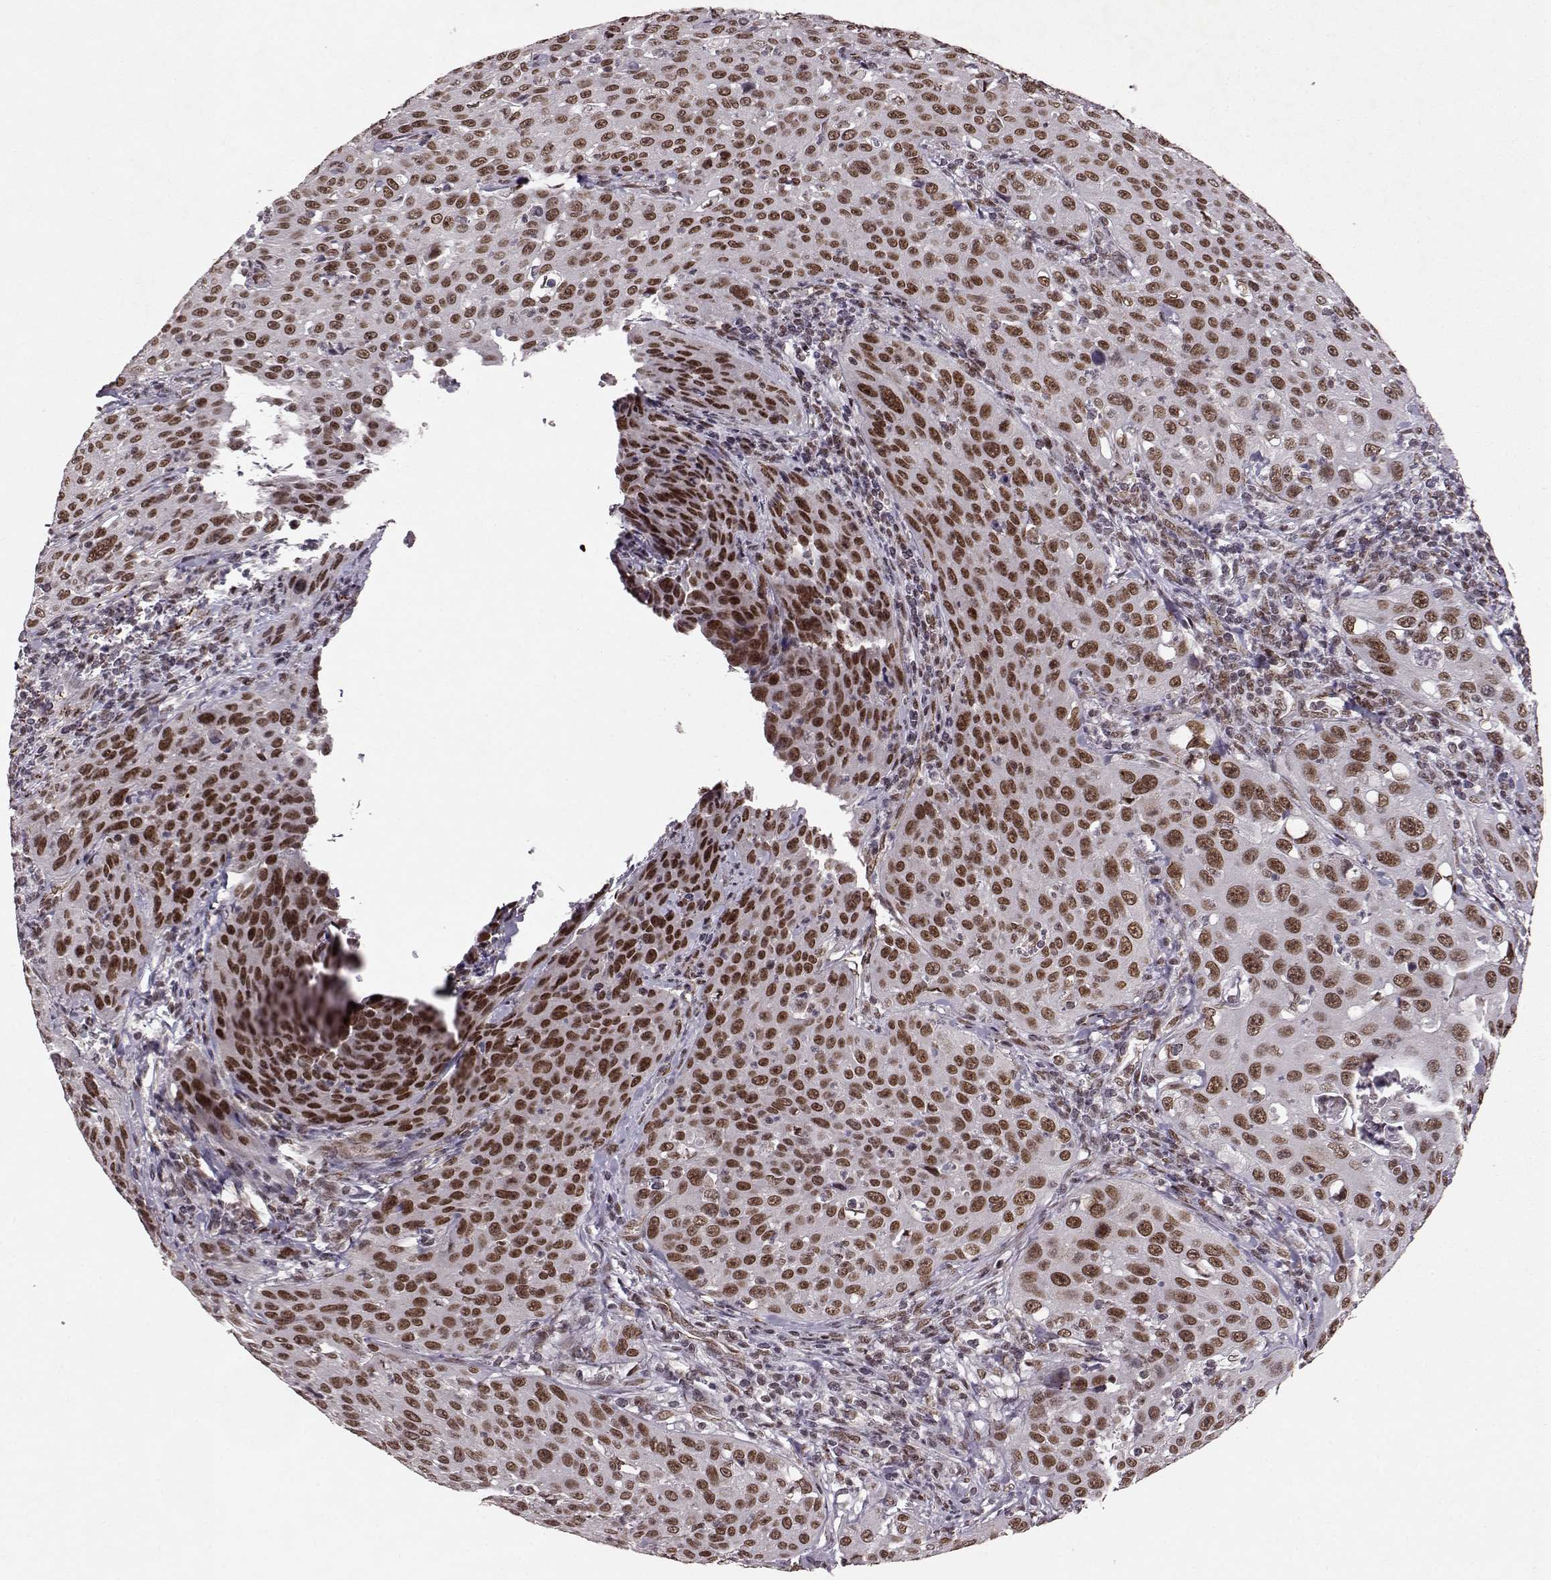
{"staining": {"intensity": "moderate", "quantity": ">75%", "location": "nuclear"}, "tissue": "cervical cancer", "cell_type": "Tumor cells", "image_type": "cancer", "snomed": [{"axis": "morphology", "description": "Squamous cell carcinoma, NOS"}, {"axis": "topography", "description": "Cervix"}], "caption": "Human cervical cancer (squamous cell carcinoma) stained with a brown dye reveals moderate nuclear positive staining in approximately >75% of tumor cells.", "gene": "RRAGD", "patient": {"sex": "female", "age": 26}}